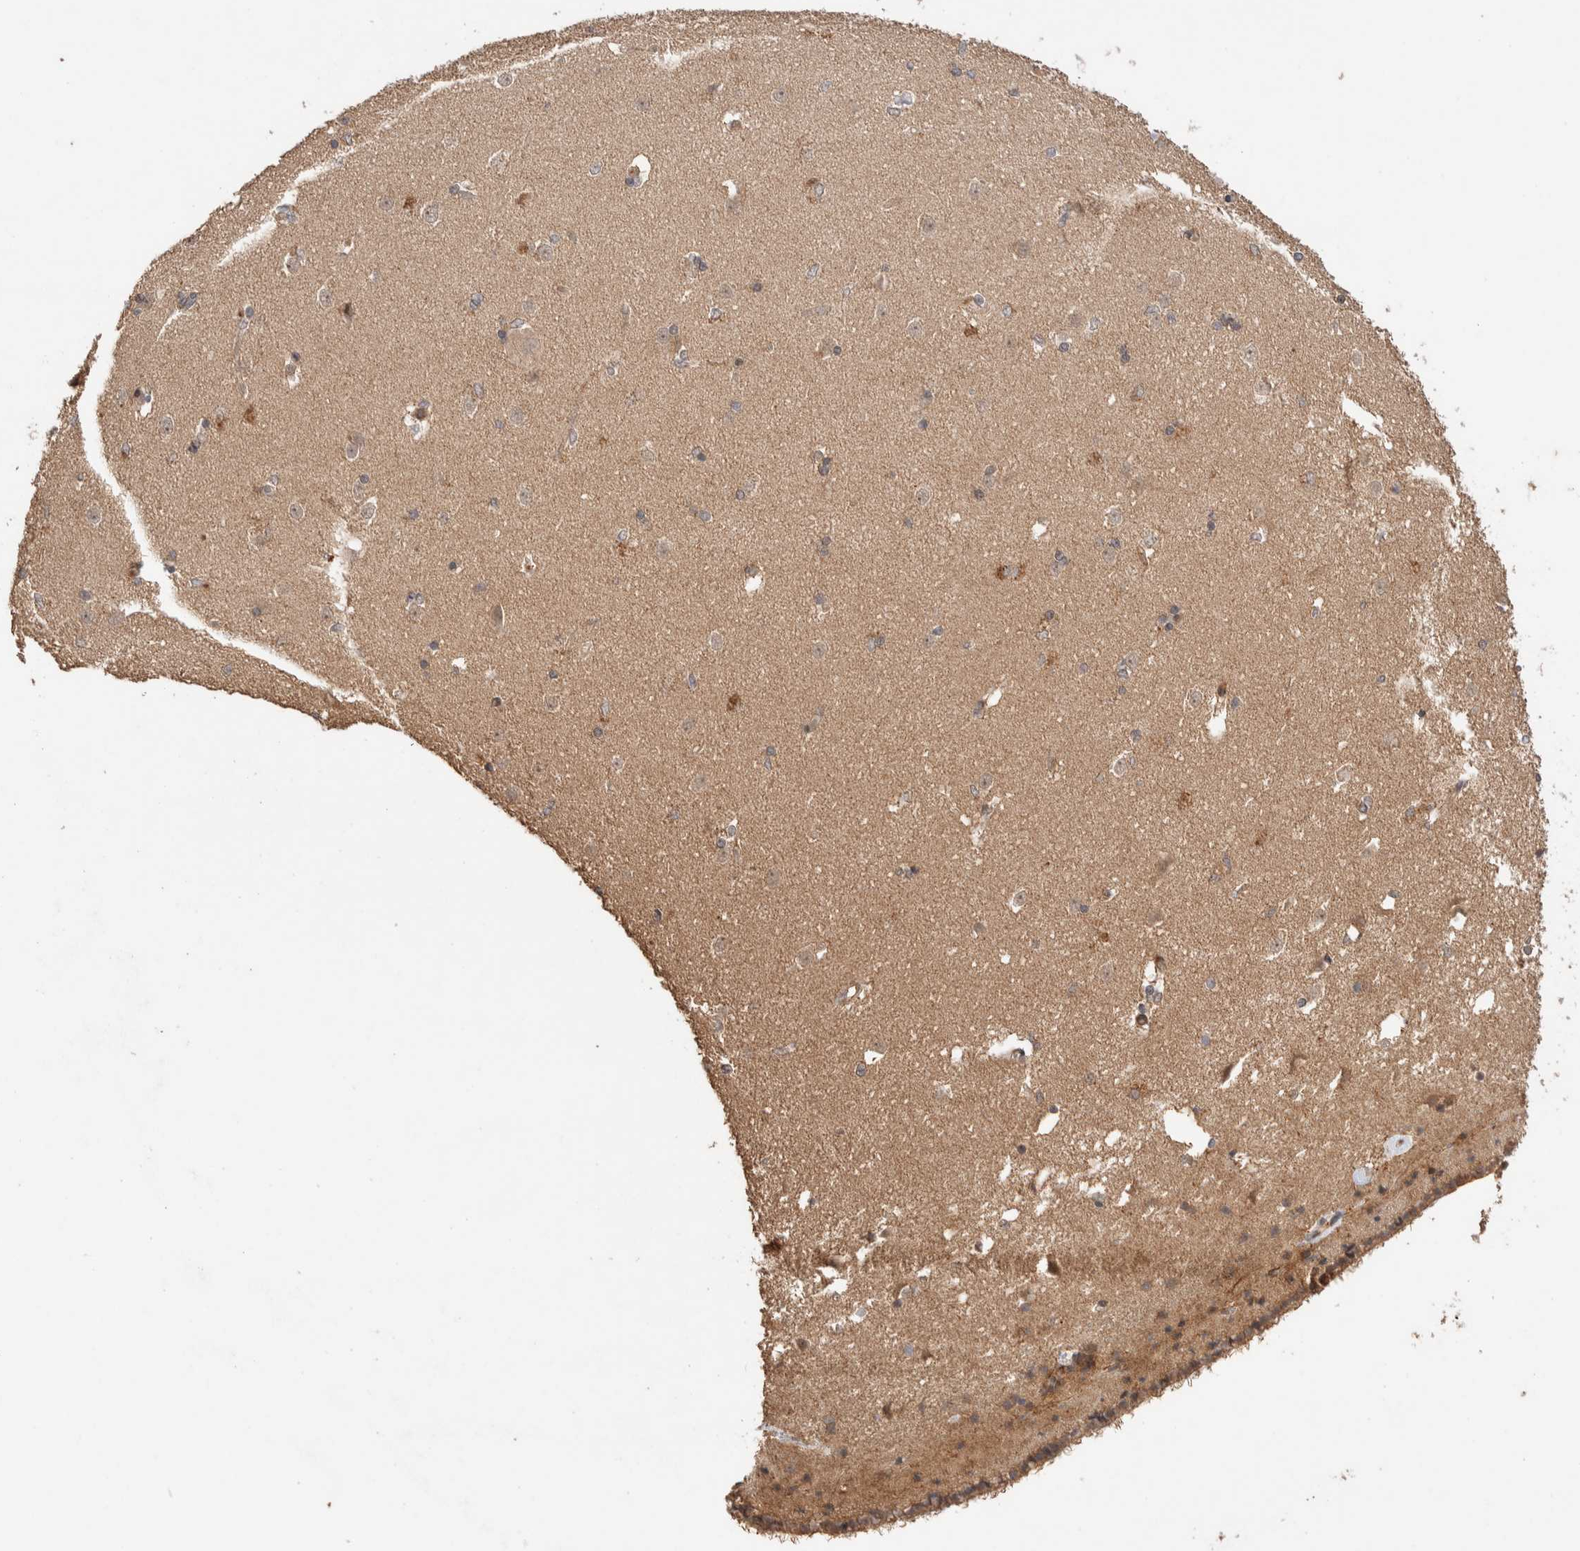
{"staining": {"intensity": "weak", "quantity": ">75%", "location": "cytoplasmic/membranous"}, "tissue": "caudate", "cell_type": "Glial cells", "image_type": "normal", "snomed": [{"axis": "morphology", "description": "Normal tissue, NOS"}, {"axis": "topography", "description": "Lateral ventricle wall"}], "caption": "Protein expression analysis of normal caudate demonstrates weak cytoplasmic/membranous positivity in about >75% of glial cells.", "gene": "PRDM15", "patient": {"sex": "female", "age": 19}}